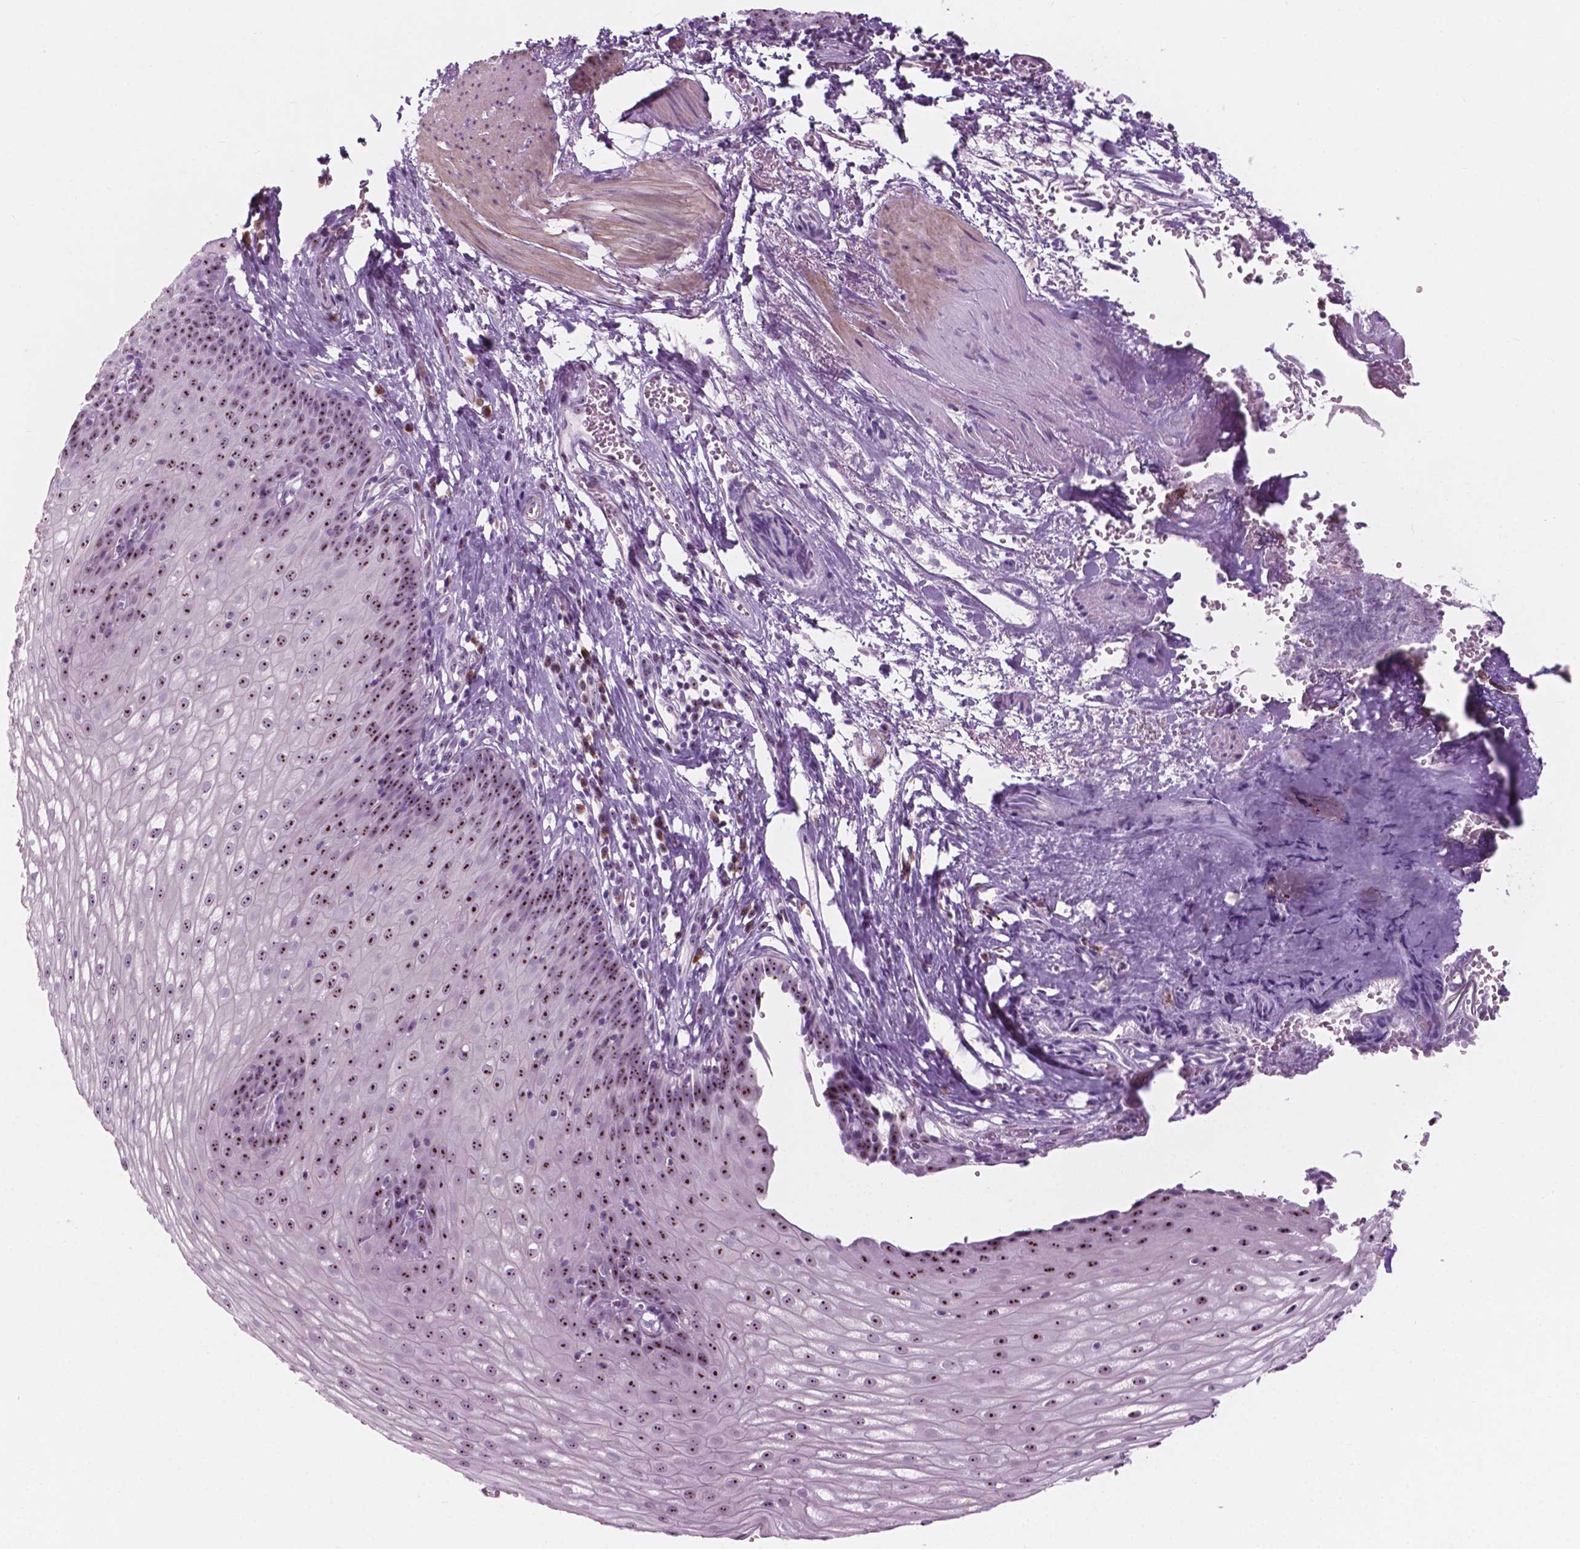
{"staining": {"intensity": "strong", "quantity": ">75%", "location": "nuclear"}, "tissue": "esophagus", "cell_type": "Squamous epithelial cells", "image_type": "normal", "snomed": [{"axis": "morphology", "description": "Normal tissue, NOS"}, {"axis": "topography", "description": "Esophagus"}], "caption": "Brown immunohistochemical staining in unremarkable human esophagus reveals strong nuclear staining in approximately >75% of squamous epithelial cells.", "gene": "ZNF853", "patient": {"sex": "male", "age": 72}}